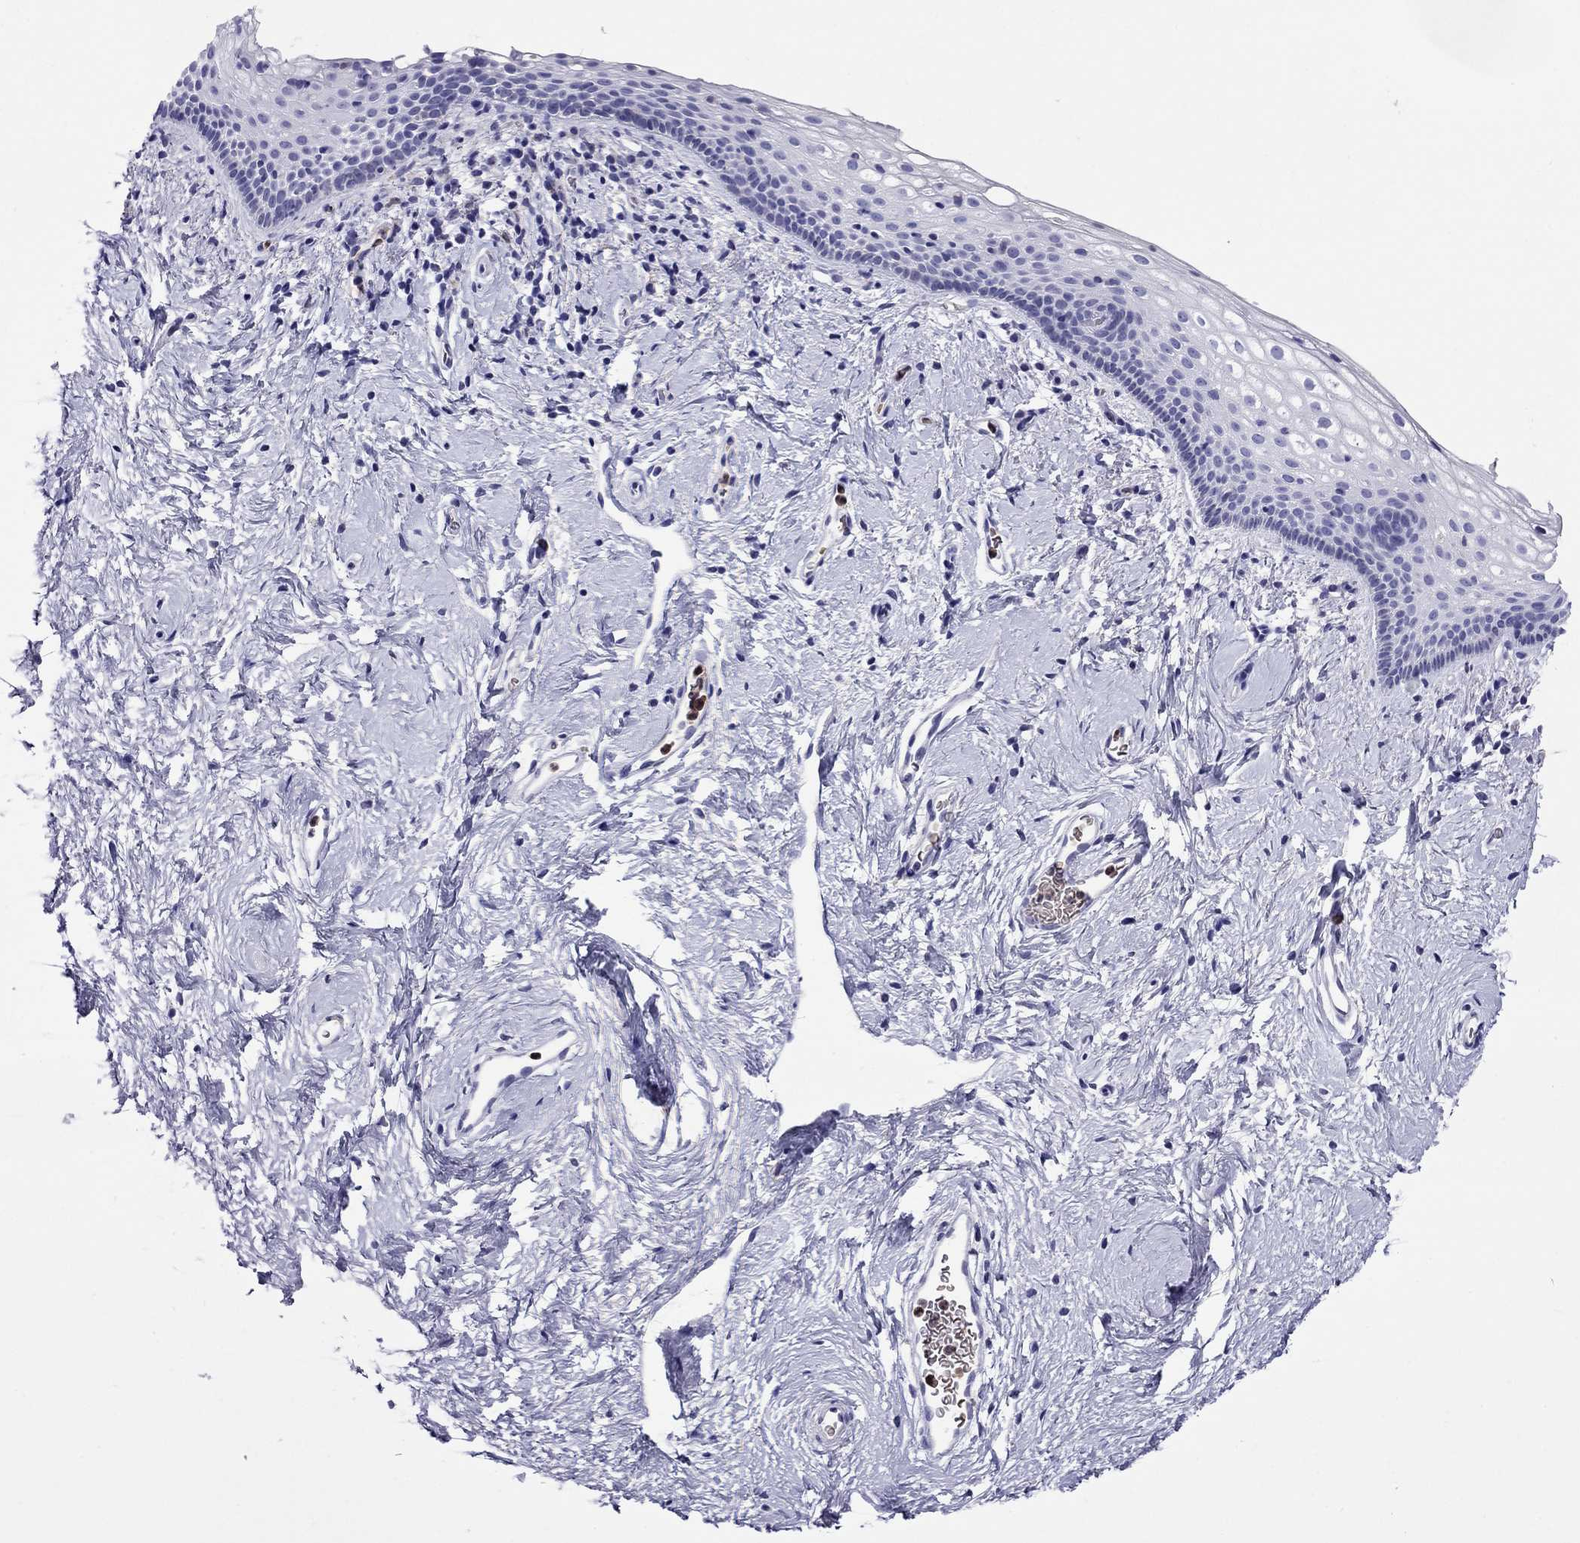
{"staining": {"intensity": "negative", "quantity": "none", "location": "none"}, "tissue": "vagina", "cell_type": "Squamous epithelial cells", "image_type": "normal", "snomed": [{"axis": "morphology", "description": "Normal tissue, NOS"}, {"axis": "topography", "description": "Vagina"}], "caption": "This is a image of immunohistochemistry (IHC) staining of benign vagina, which shows no positivity in squamous epithelial cells. The staining is performed using DAB brown chromogen with nuclei counter-stained in using hematoxylin.", "gene": "SCG2", "patient": {"sex": "female", "age": 61}}